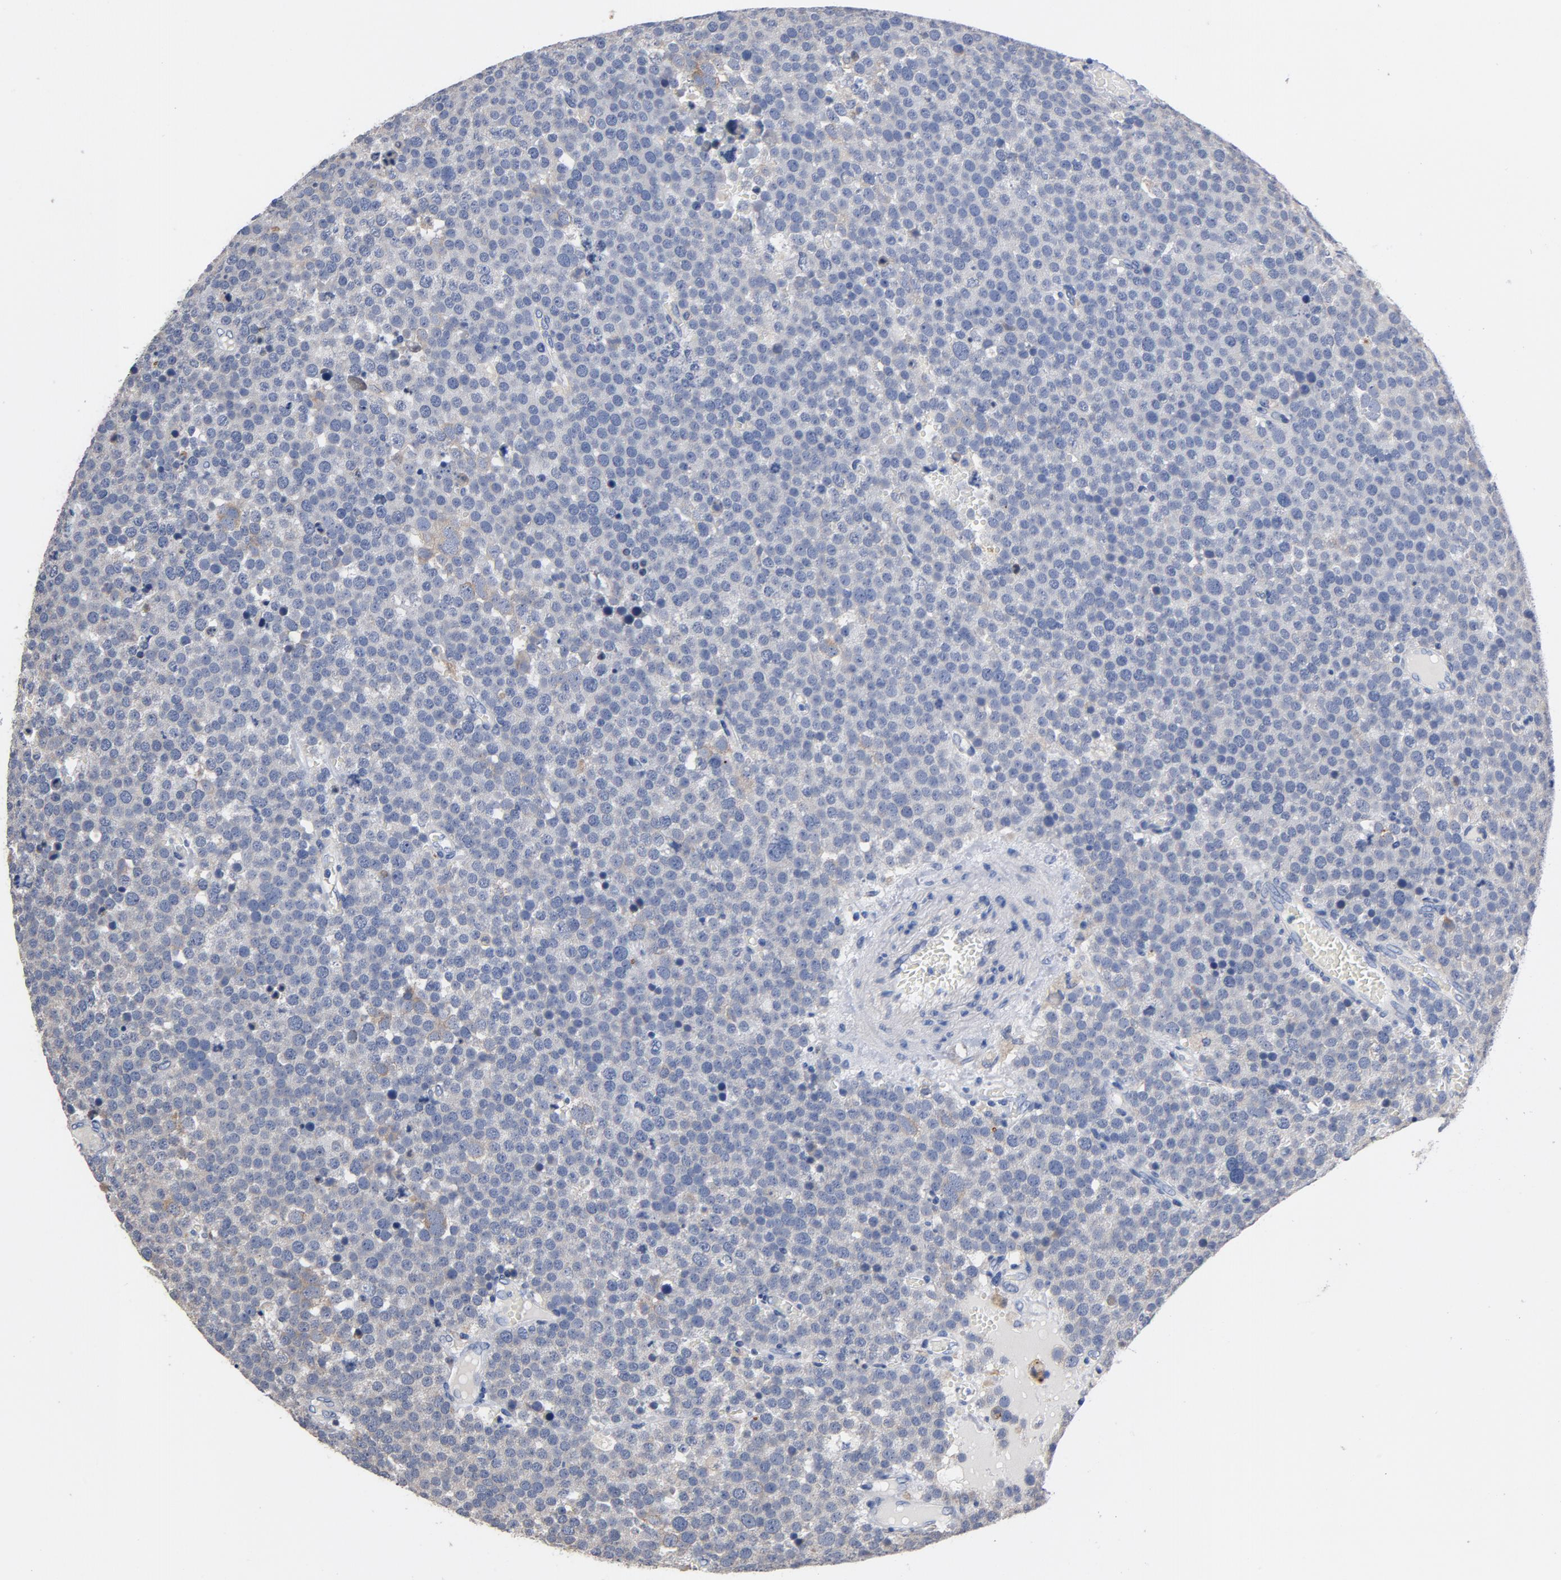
{"staining": {"intensity": "weak", "quantity": "<25%", "location": "cytoplasmic/membranous"}, "tissue": "testis cancer", "cell_type": "Tumor cells", "image_type": "cancer", "snomed": [{"axis": "morphology", "description": "Seminoma, NOS"}, {"axis": "topography", "description": "Testis"}], "caption": "High power microscopy micrograph of an immunohistochemistry (IHC) histopathology image of testis cancer, revealing no significant positivity in tumor cells.", "gene": "TLR4", "patient": {"sex": "male", "age": 71}}